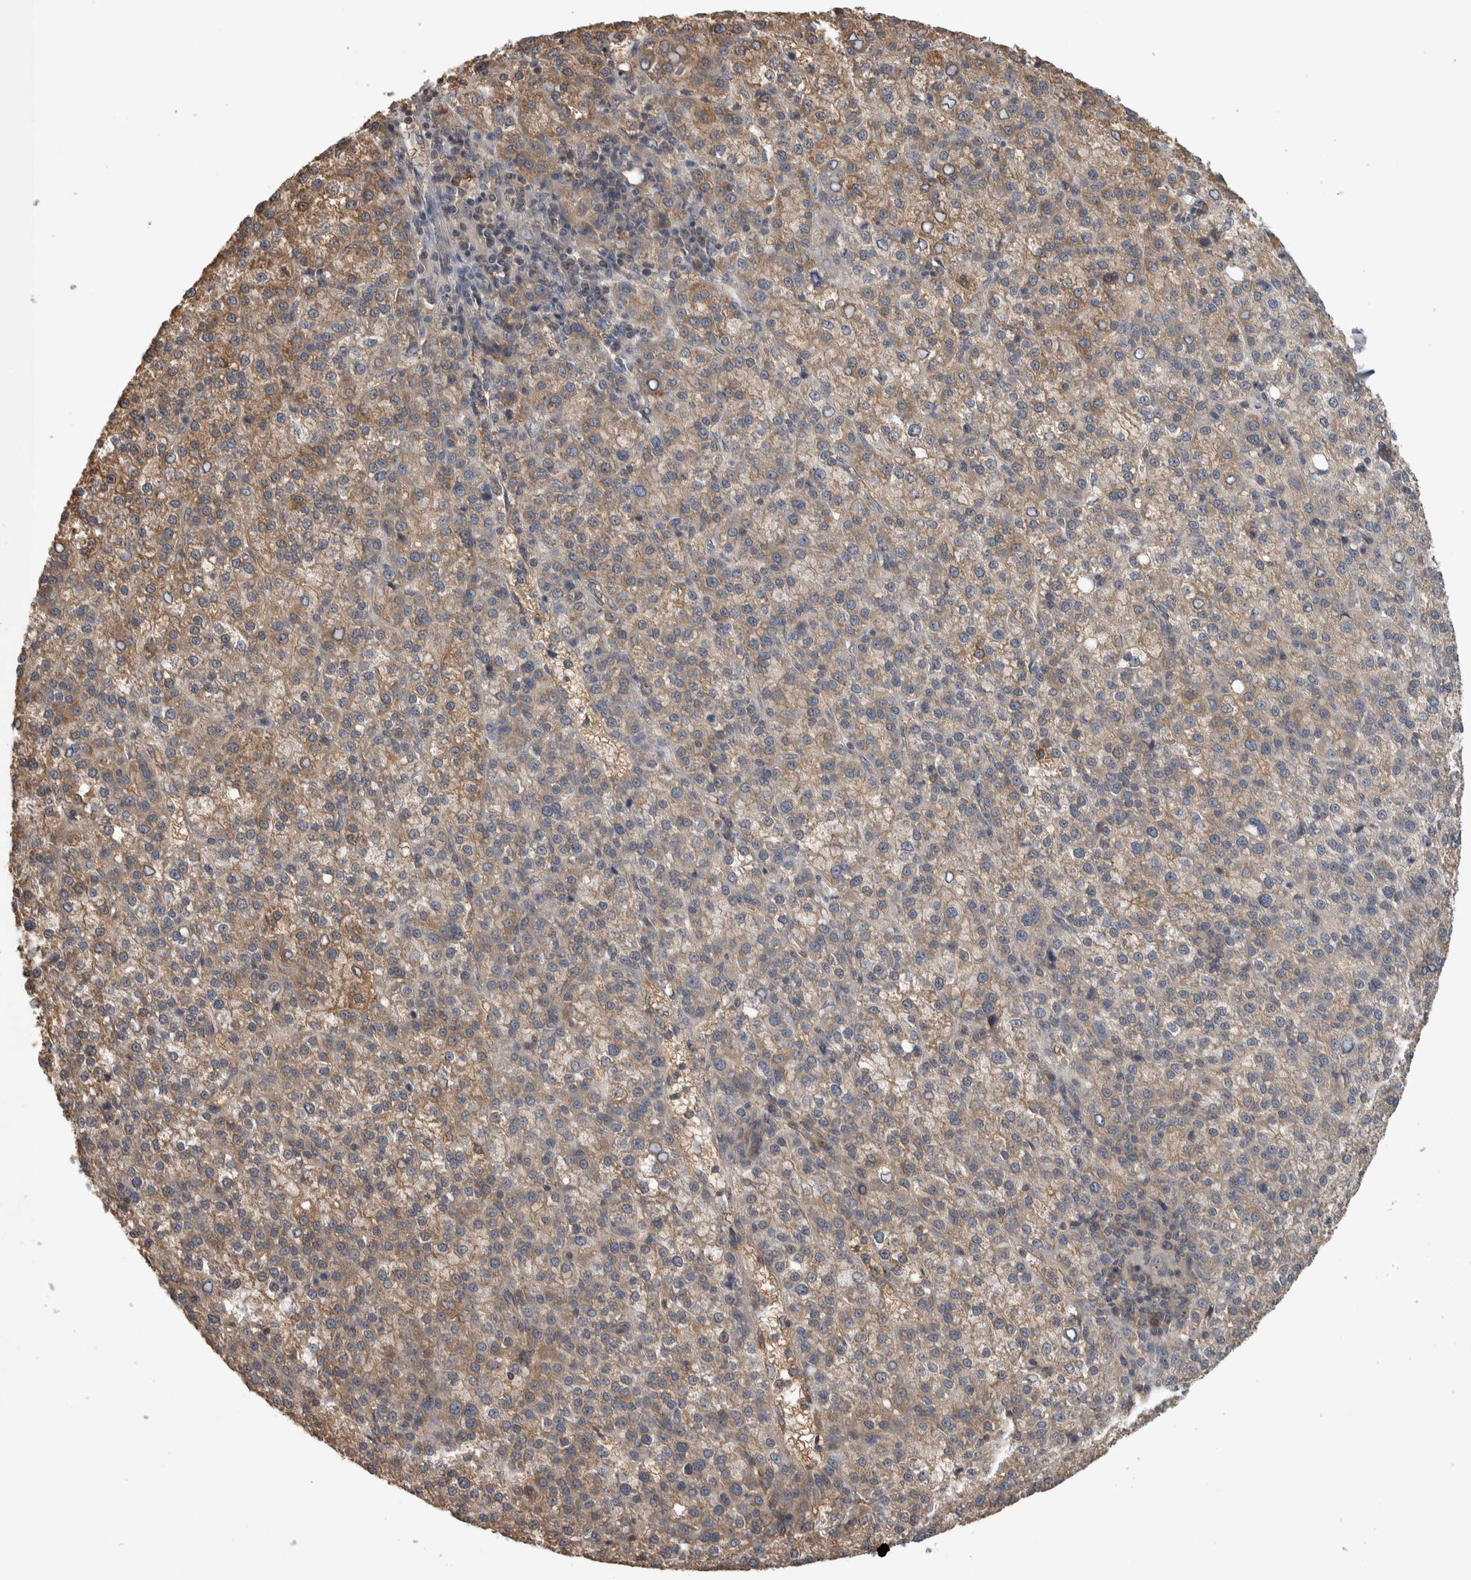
{"staining": {"intensity": "moderate", "quantity": "25%-75%", "location": "cytoplasmic/membranous"}, "tissue": "liver cancer", "cell_type": "Tumor cells", "image_type": "cancer", "snomed": [{"axis": "morphology", "description": "Carcinoma, Hepatocellular, NOS"}, {"axis": "topography", "description": "Liver"}], "caption": "Liver cancer (hepatocellular carcinoma) stained with DAB (3,3'-diaminobenzidine) immunohistochemistry displays medium levels of moderate cytoplasmic/membranous expression in approximately 25%-75% of tumor cells. Using DAB (brown) and hematoxylin (blue) stains, captured at high magnification using brightfield microscopy.", "gene": "IFRD1", "patient": {"sex": "female", "age": 58}}